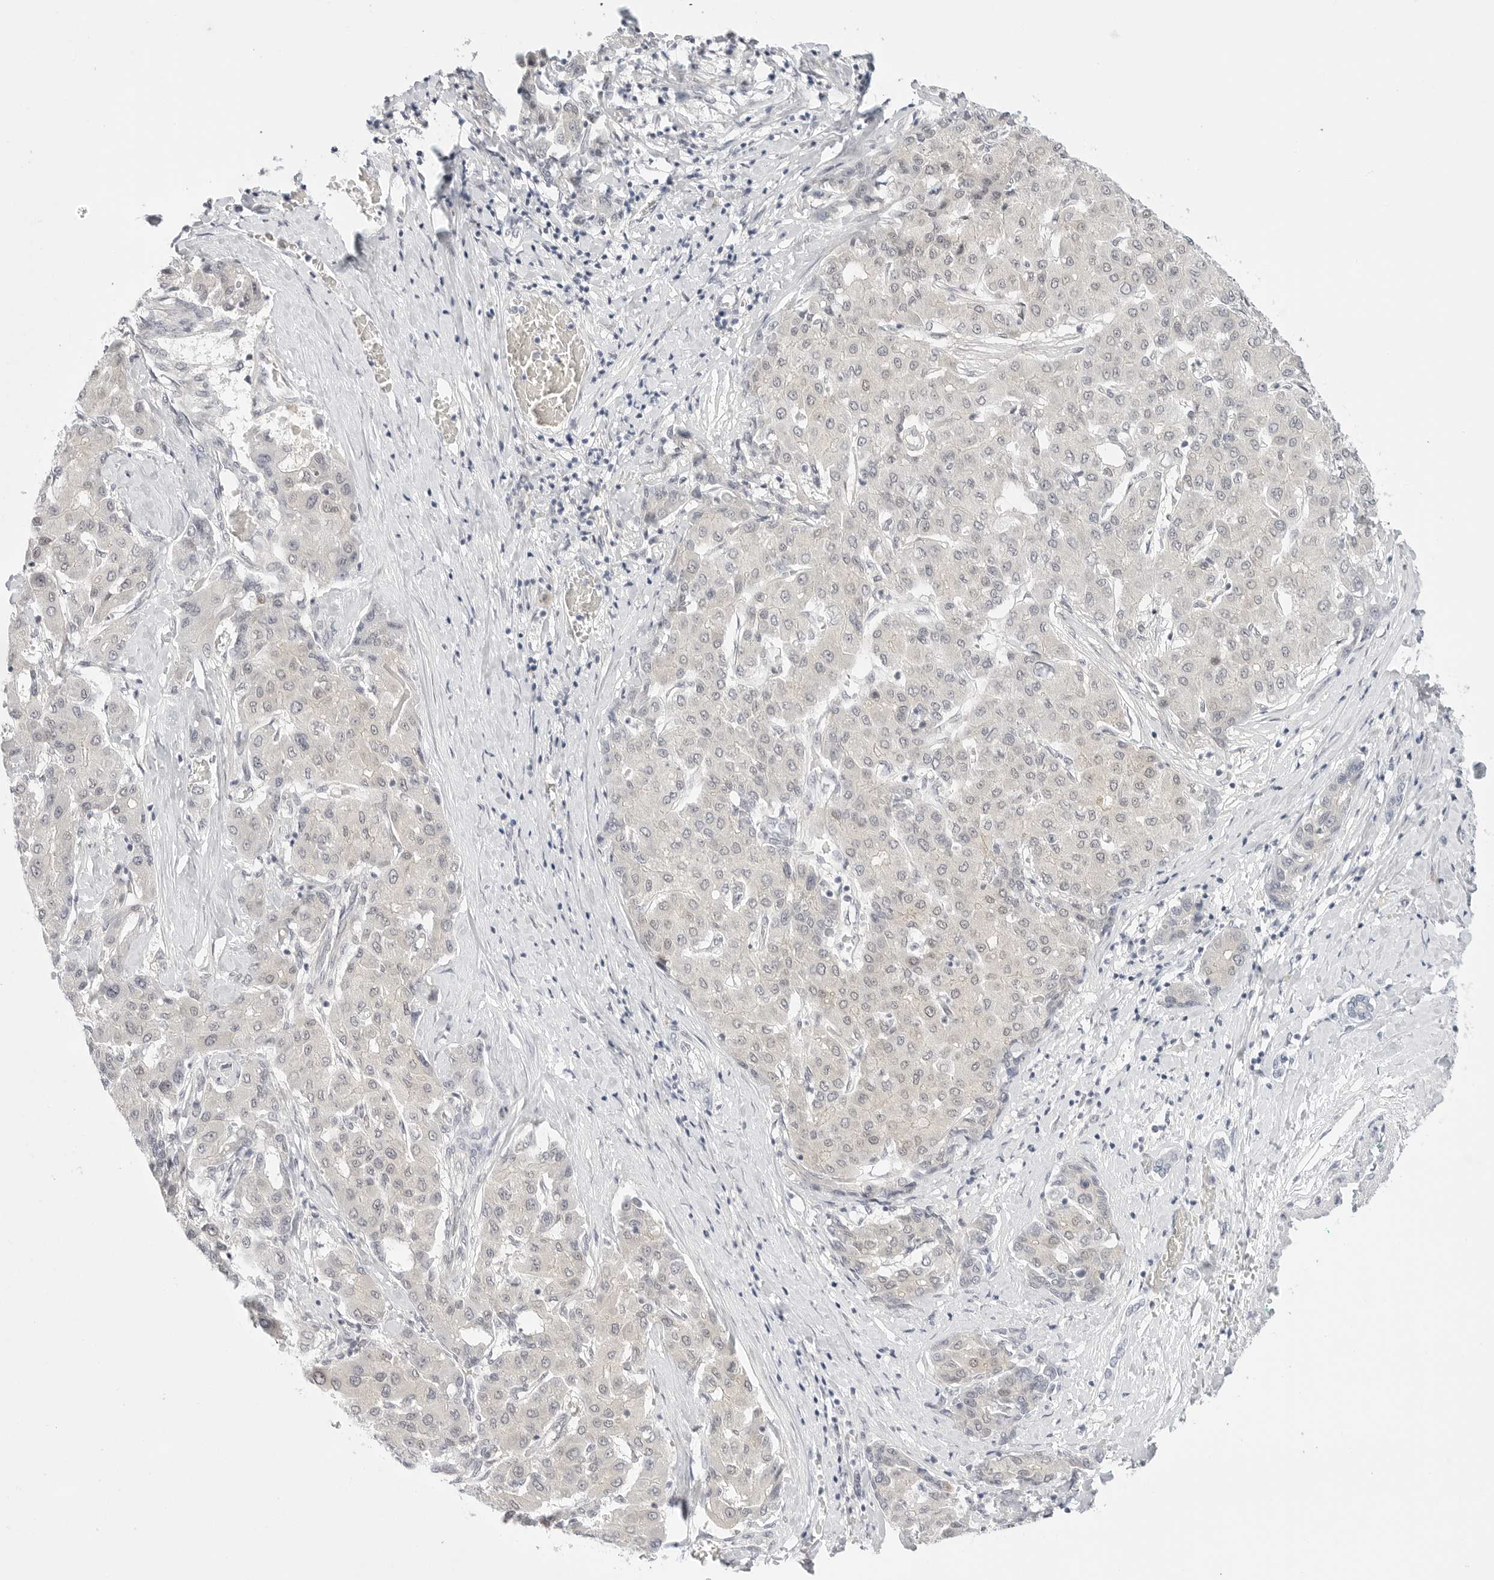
{"staining": {"intensity": "negative", "quantity": "none", "location": "none"}, "tissue": "liver cancer", "cell_type": "Tumor cells", "image_type": "cancer", "snomed": [{"axis": "morphology", "description": "Carcinoma, Hepatocellular, NOS"}, {"axis": "topography", "description": "Liver"}], "caption": "High power microscopy photomicrograph of an immunohistochemistry photomicrograph of hepatocellular carcinoma (liver), revealing no significant positivity in tumor cells.", "gene": "TCP1", "patient": {"sex": "male", "age": 65}}